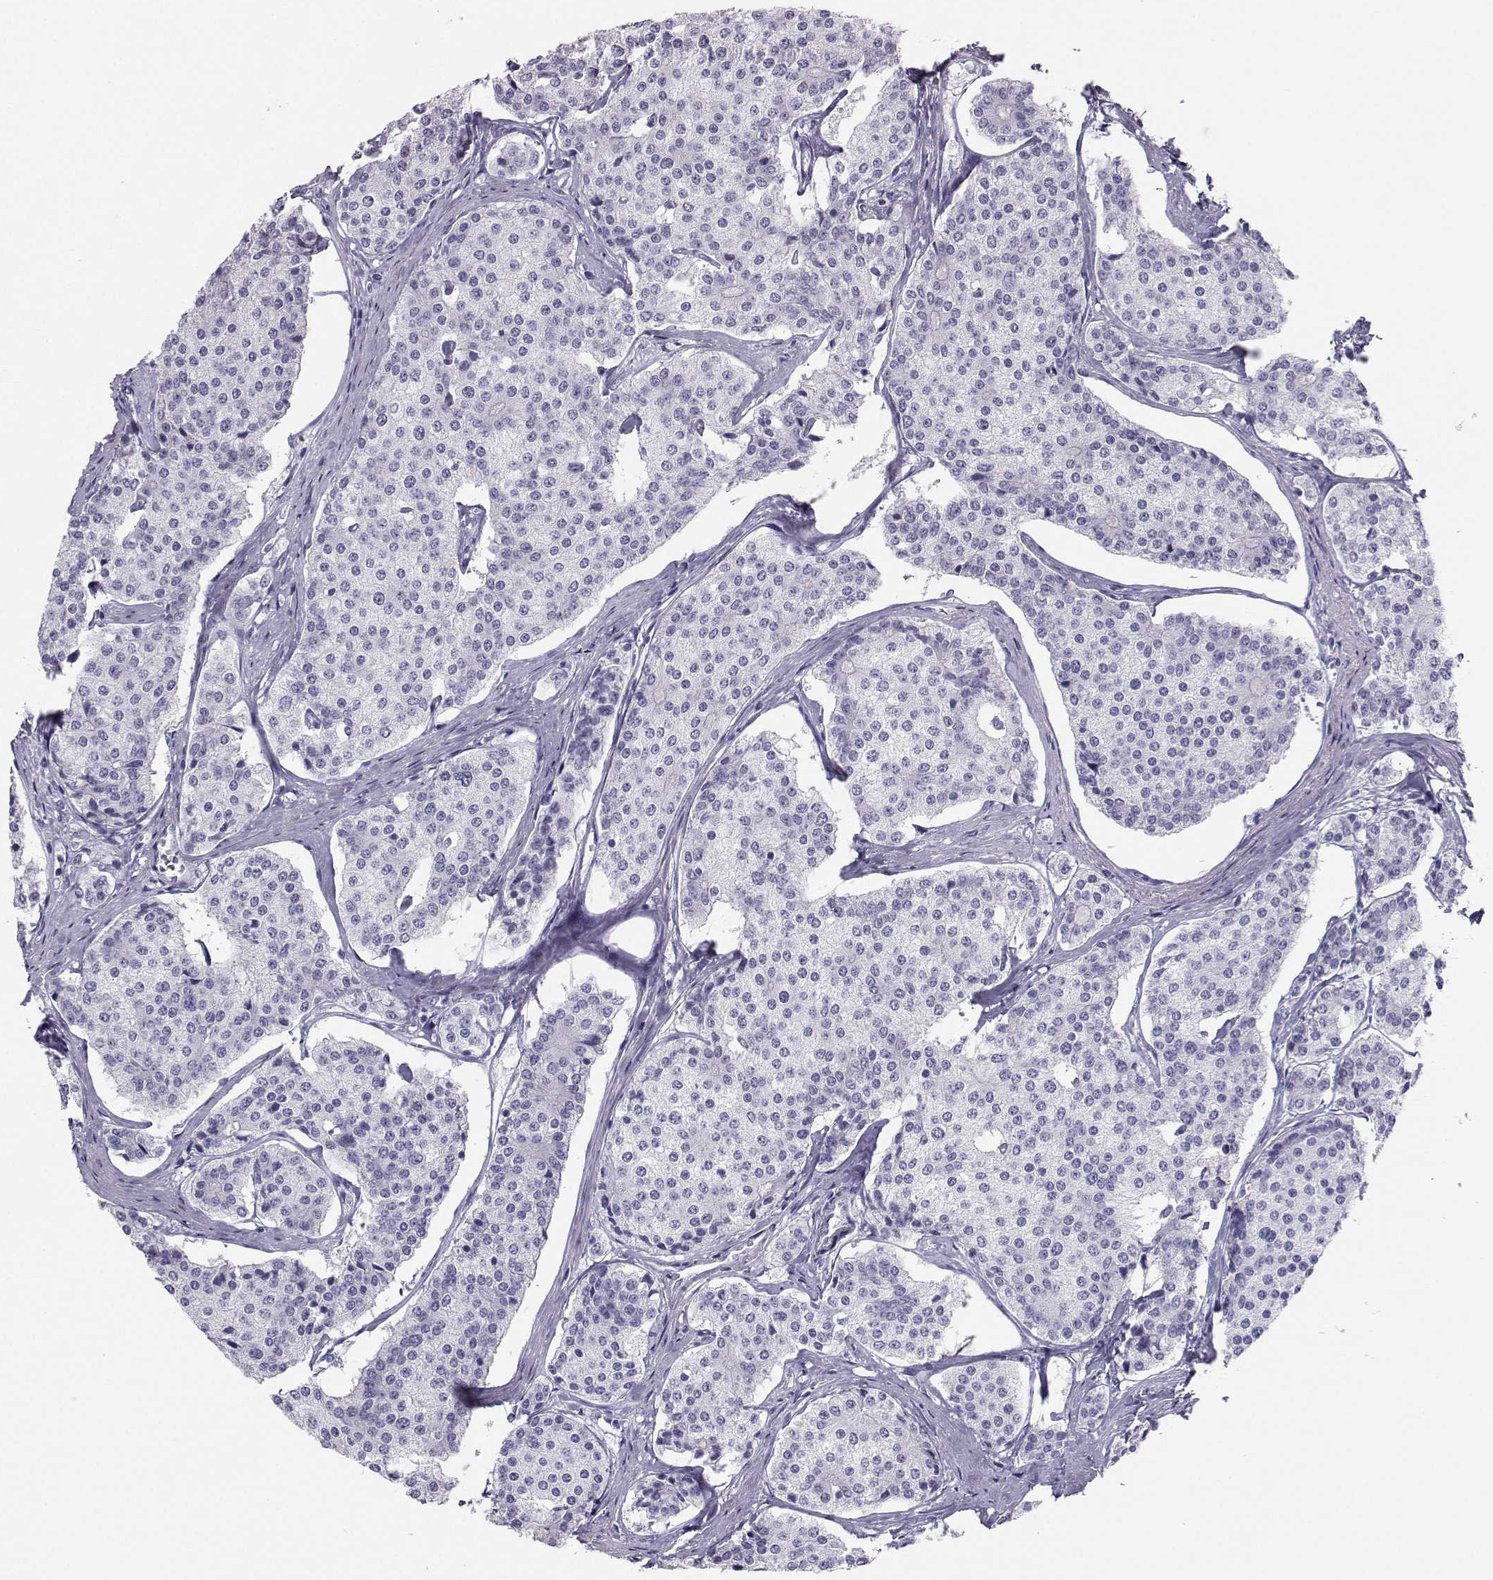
{"staining": {"intensity": "negative", "quantity": "none", "location": "none"}, "tissue": "carcinoid", "cell_type": "Tumor cells", "image_type": "cancer", "snomed": [{"axis": "morphology", "description": "Carcinoid, malignant, NOS"}, {"axis": "topography", "description": "Small intestine"}], "caption": "Tumor cells are negative for protein expression in human carcinoid.", "gene": "SST", "patient": {"sex": "female", "age": 65}}